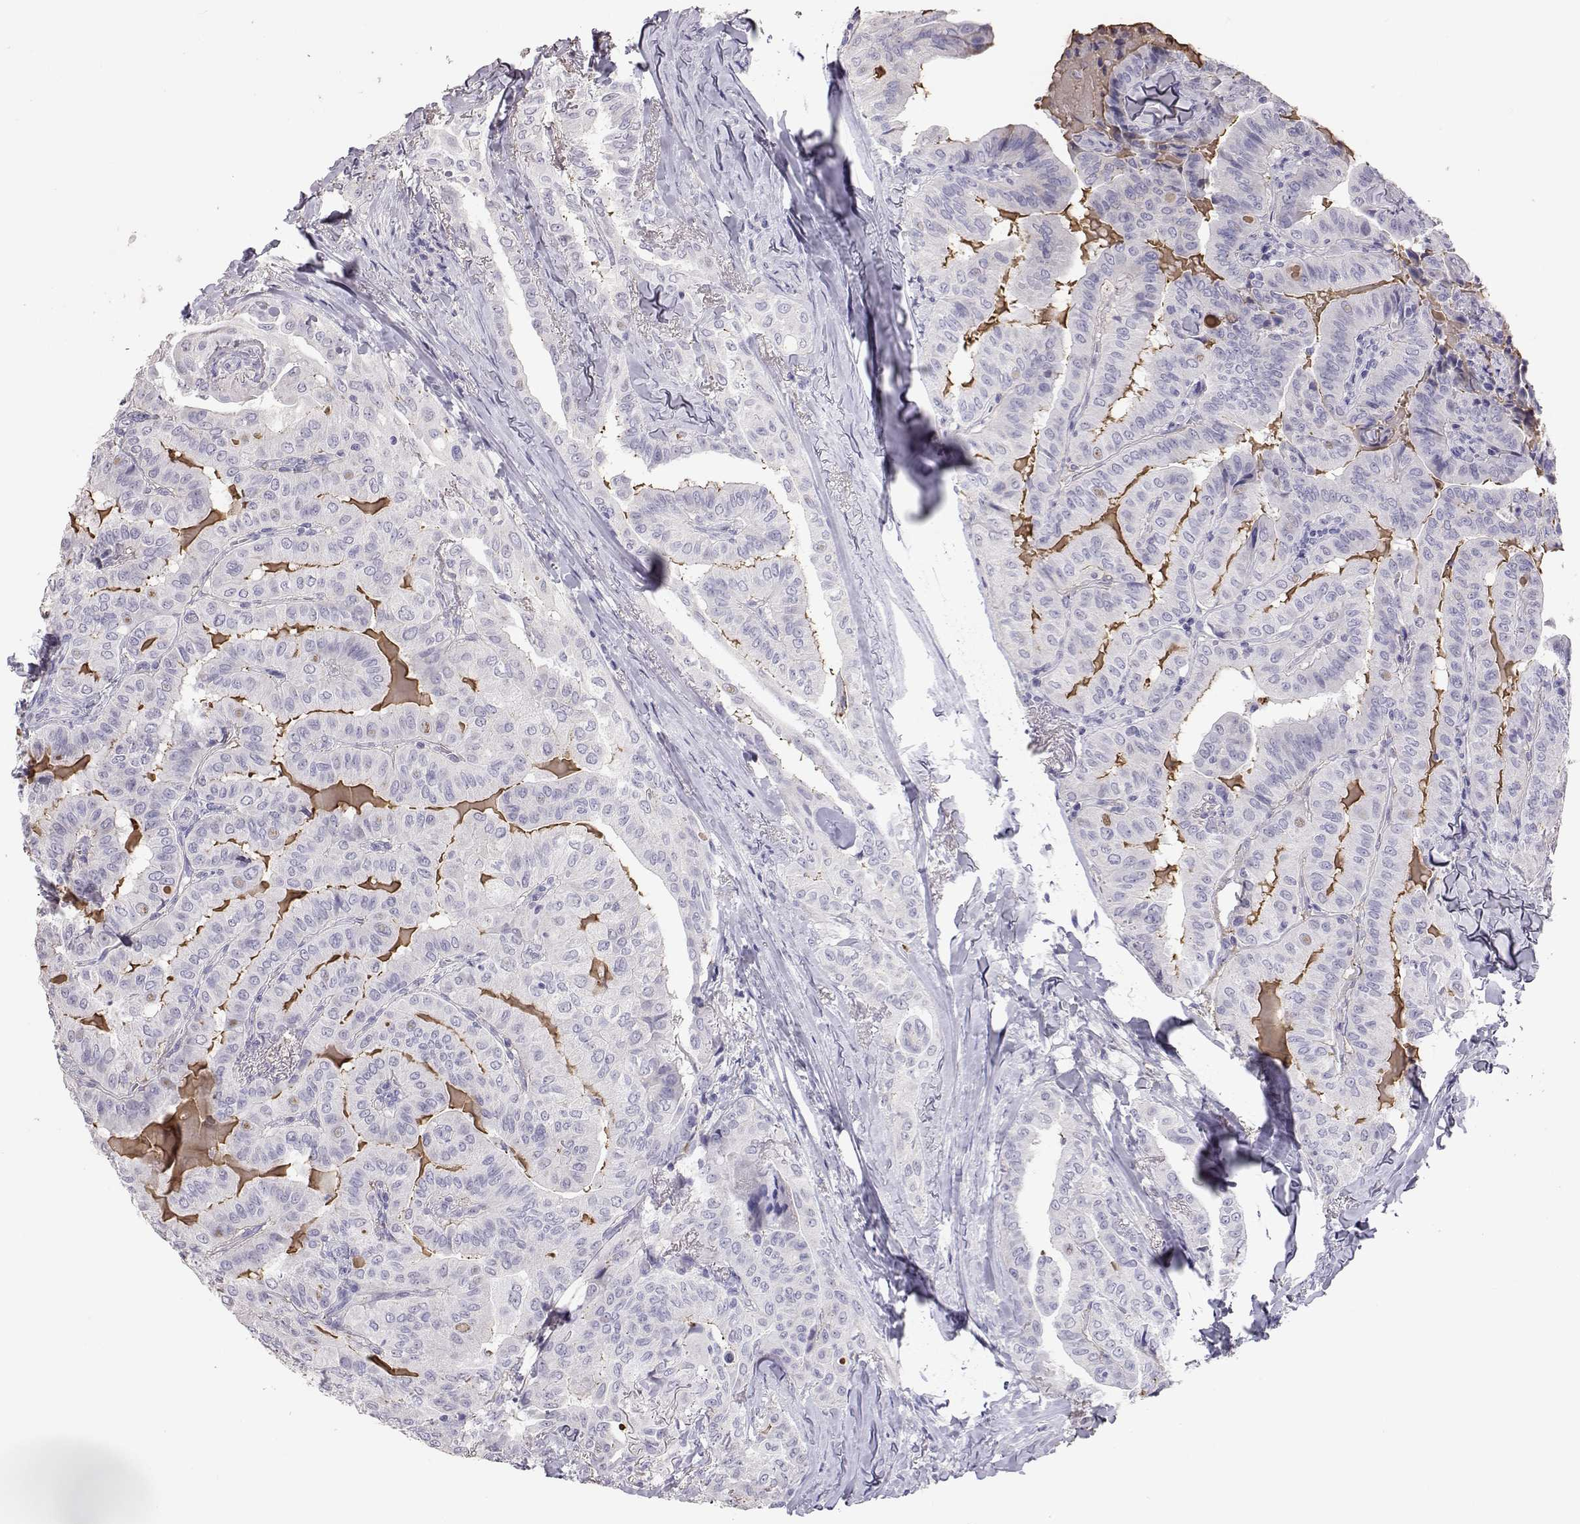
{"staining": {"intensity": "negative", "quantity": "none", "location": "none"}, "tissue": "thyroid cancer", "cell_type": "Tumor cells", "image_type": "cancer", "snomed": [{"axis": "morphology", "description": "Papillary adenocarcinoma, NOS"}, {"axis": "topography", "description": "Thyroid gland"}], "caption": "Immunohistochemistry of thyroid papillary adenocarcinoma exhibits no positivity in tumor cells.", "gene": "PMCH", "patient": {"sex": "female", "age": 68}}